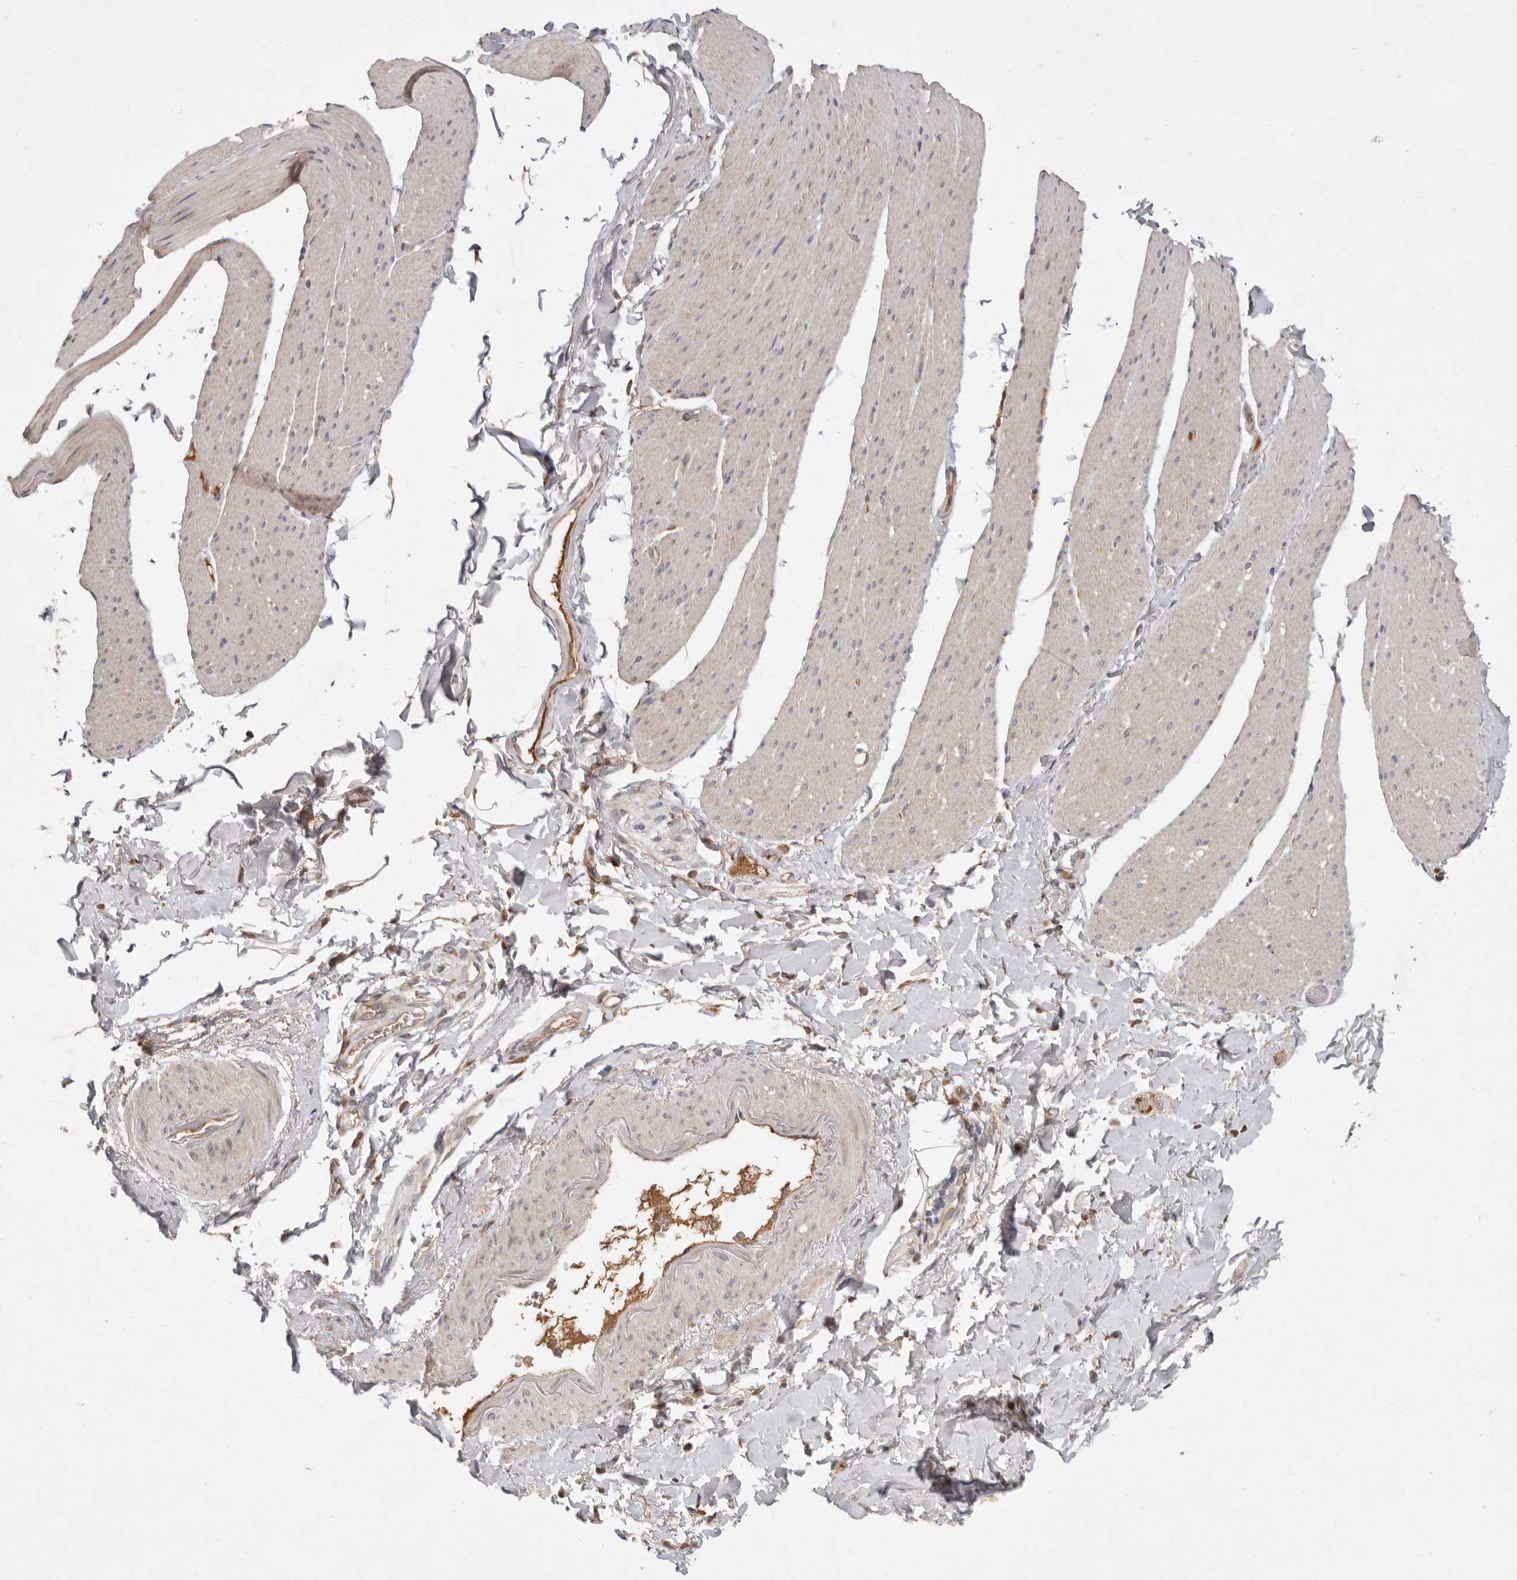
{"staining": {"intensity": "weak", "quantity": "25%-75%", "location": "cytoplasmic/membranous"}, "tissue": "smooth muscle", "cell_type": "Smooth muscle cells", "image_type": "normal", "snomed": [{"axis": "morphology", "description": "Normal tissue, NOS"}, {"axis": "topography", "description": "Smooth muscle"}, {"axis": "topography", "description": "Small intestine"}], "caption": "A brown stain shows weak cytoplasmic/membranous staining of a protein in smooth muscle cells of unremarkable human smooth muscle. Using DAB (brown) and hematoxylin (blue) stains, captured at high magnification using brightfield microscopy.", "gene": "ARHGEF10L", "patient": {"sex": "female", "age": 84}}